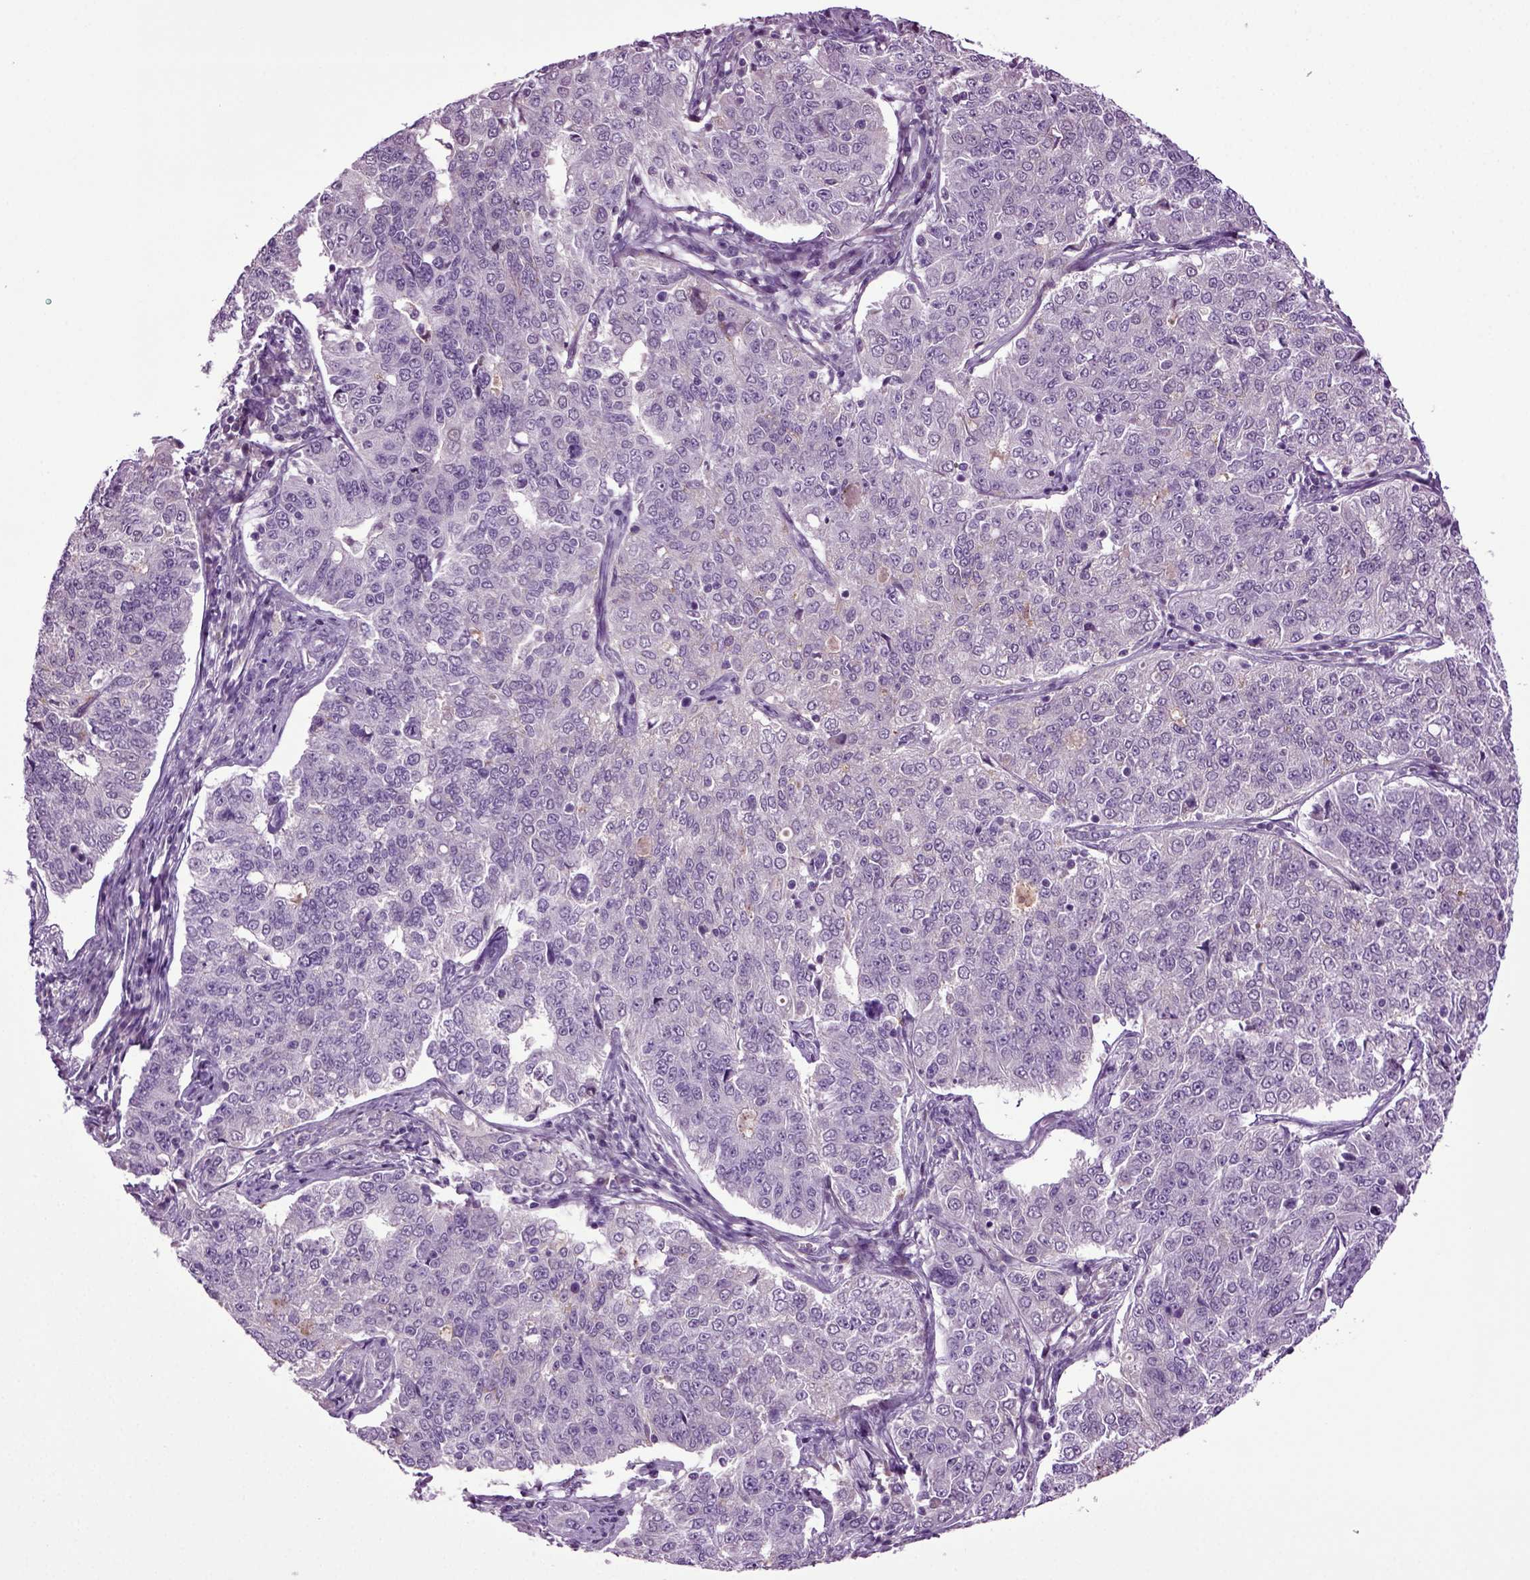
{"staining": {"intensity": "negative", "quantity": "none", "location": "none"}, "tissue": "endometrial cancer", "cell_type": "Tumor cells", "image_type": "cancer", "snomed": [{"axis": "morphology", "description": "Adenocarcinoma, NOS"}, {"axis": "topography", "description": "Endometrium"}], "caption": "Protein analysis of endometrial adenocarcinoma reveals no significant positivity in tumor cells.", "gene": "FGF11", "patient": {"sex": "female", "age": 43}}